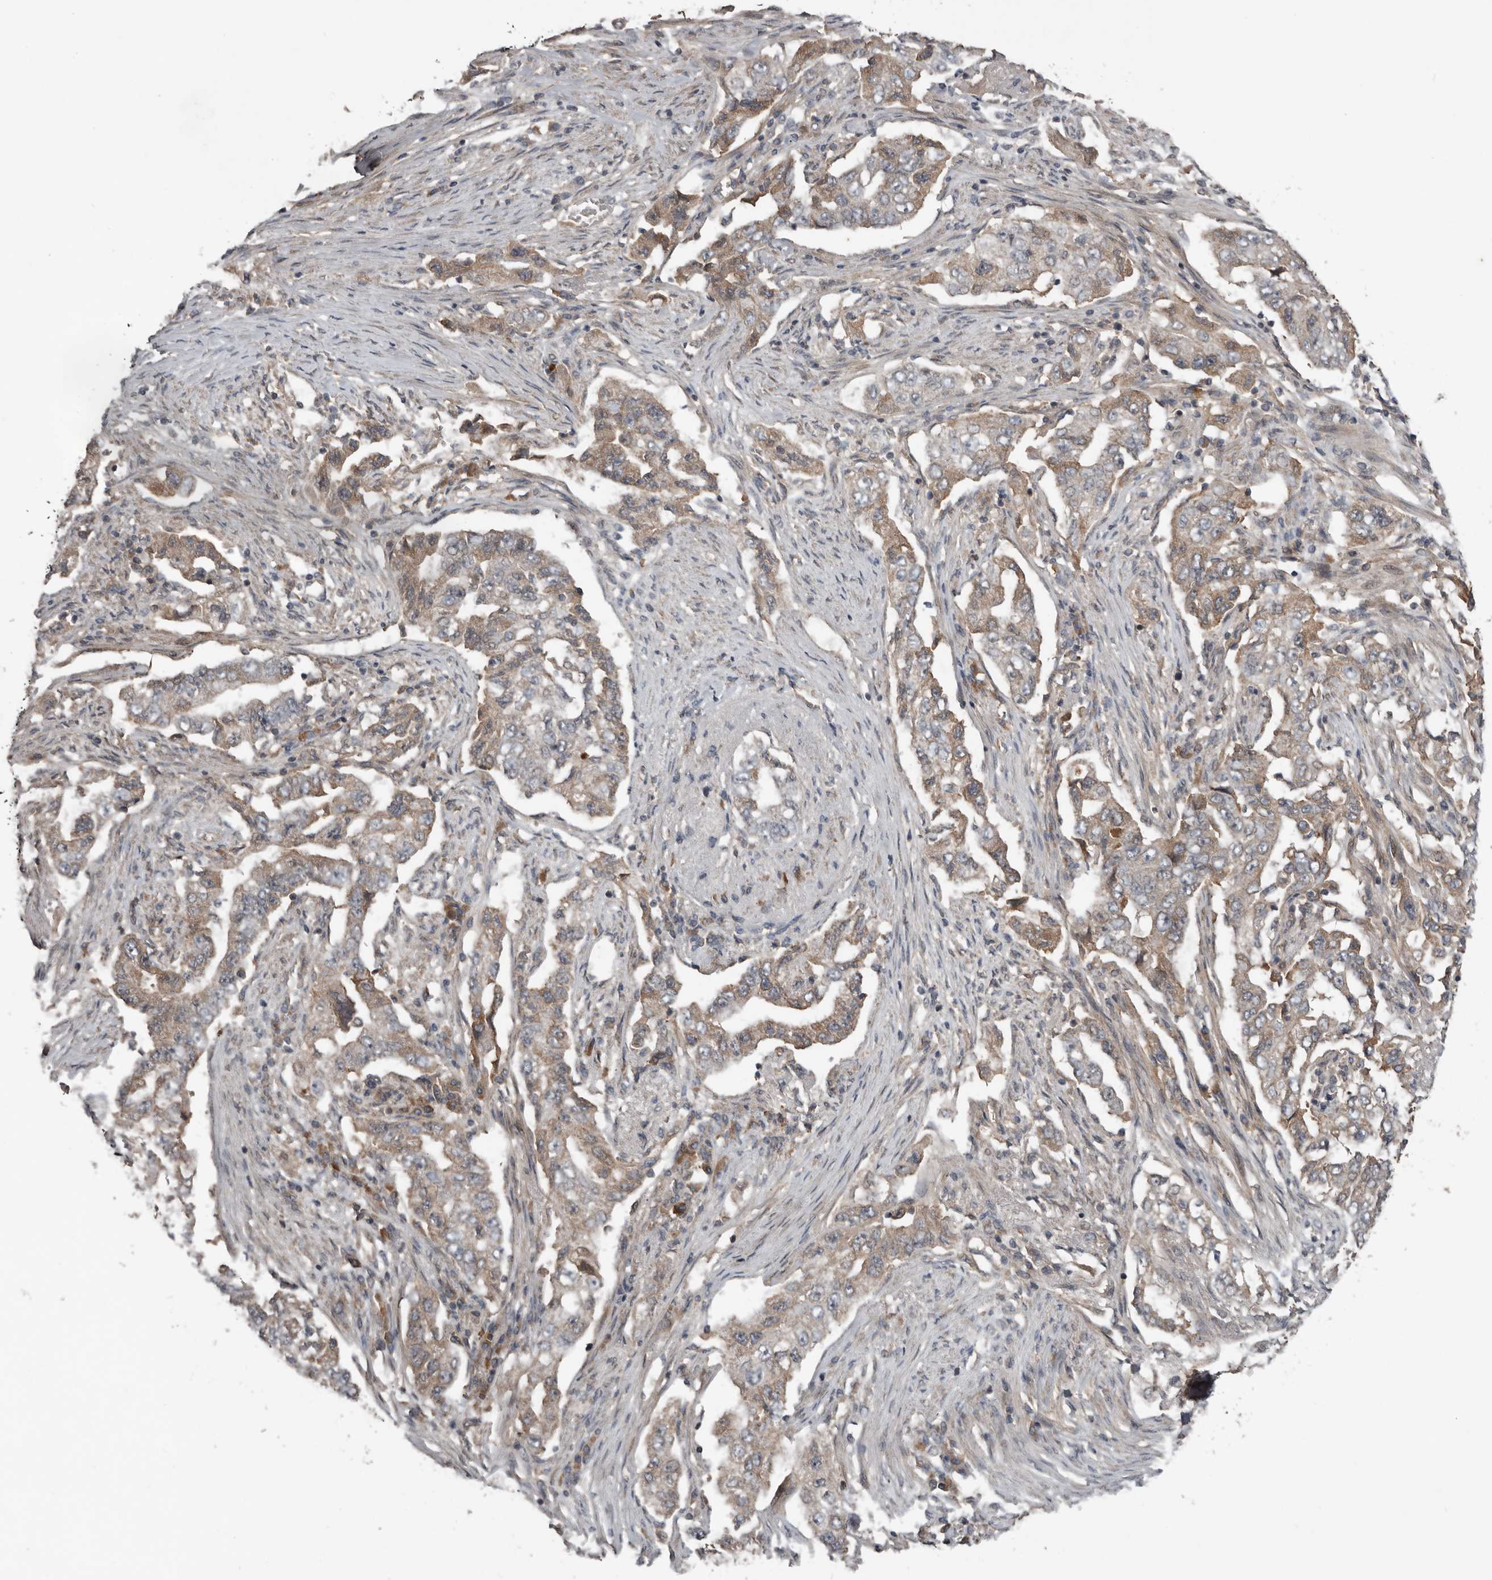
{"staining": {"intensity": "moderate", "quantity": ">75%", "location": "cytoplasmic/membranous"}, "tissue": "lung cancer", "cell_type": "Tumor cells", "image_type": "cancer", "snomed": [{"axis": "morphology", "description": "Adenocarcinoma, NOS"}, {"axis": "topography", "description": "Lung"}], "caption": "Tumor cells reveal medium levels of moderate cytoplasmic/membranous expression in about >75% of cells in human lung cancer.", "gene": "NMUR1", "patient": {"sex": "female", "age": 51}}